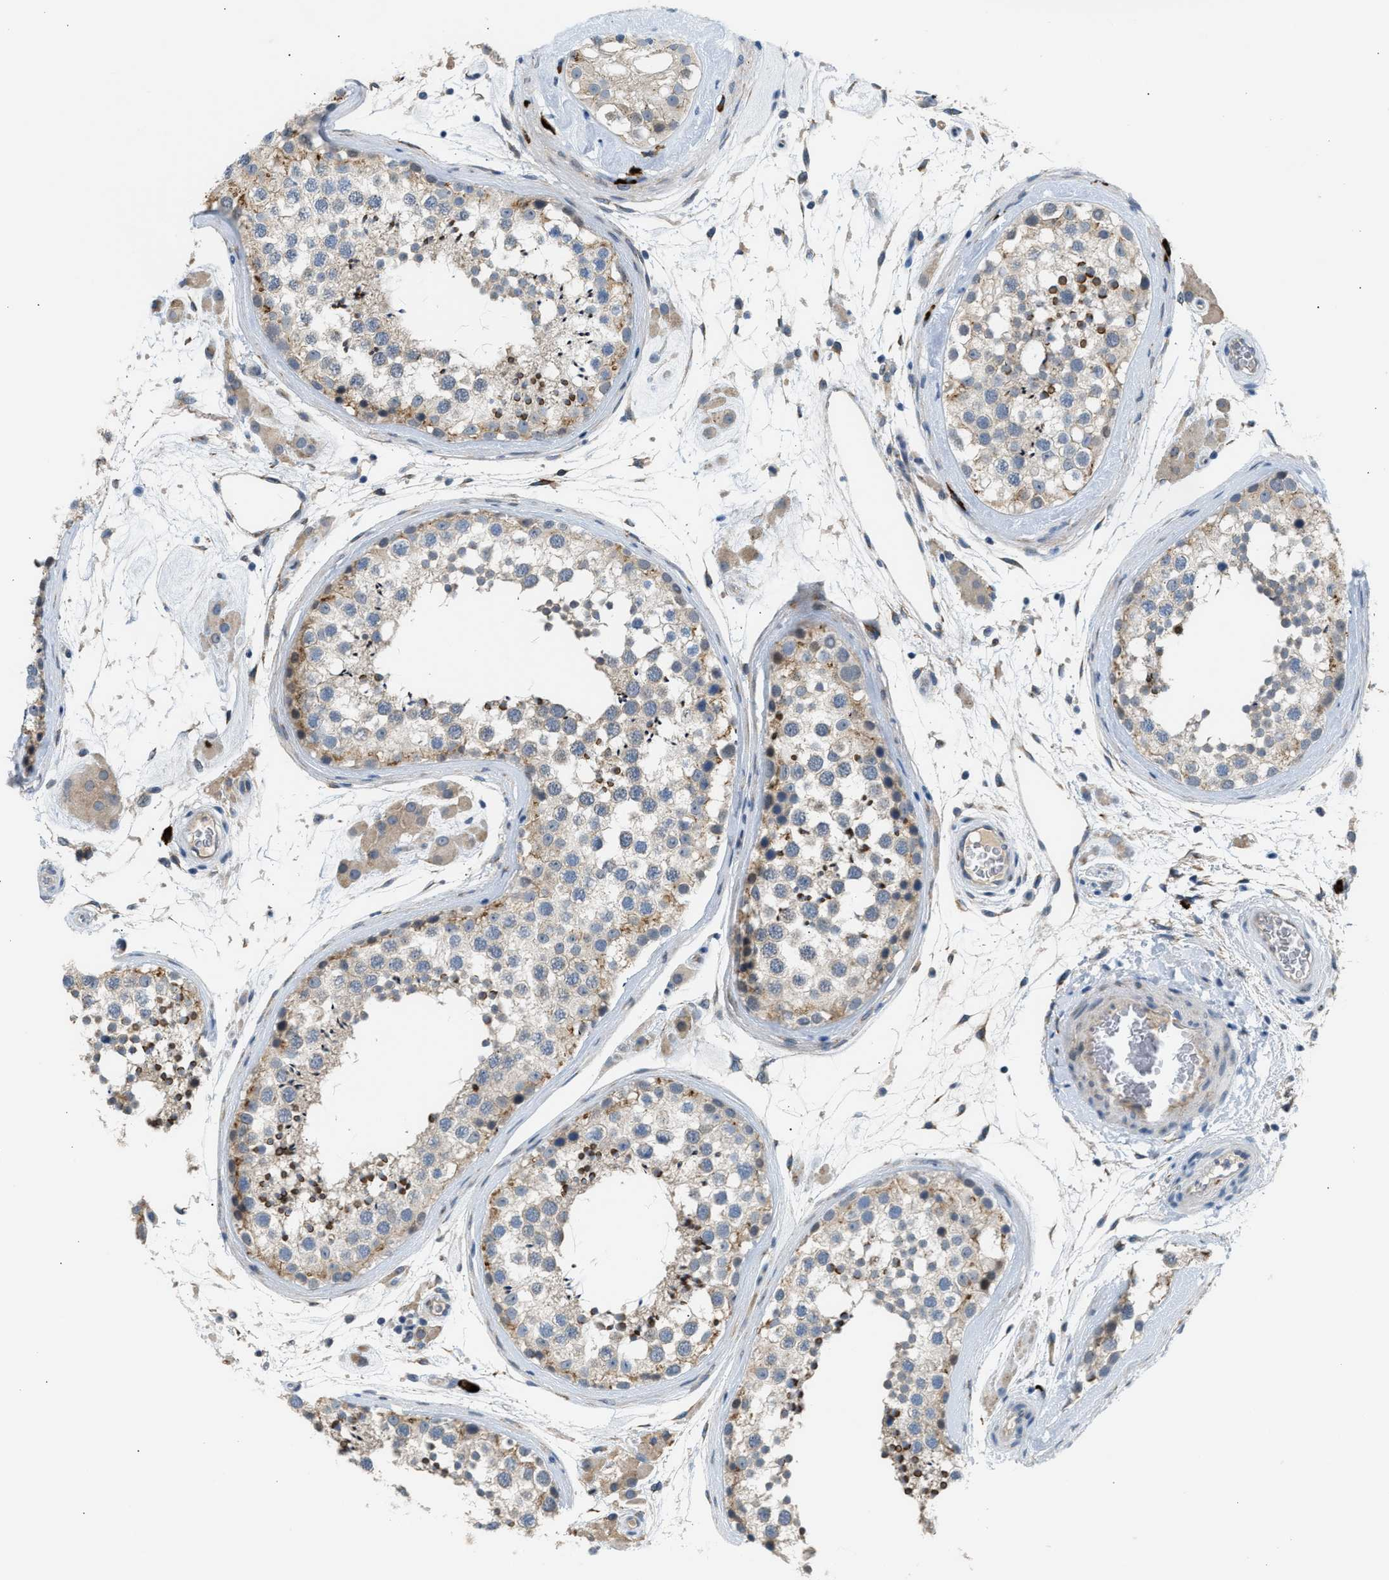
{"staining": {"intensity": "strong", "quantity": "<25%", "location": "cytoplasmic/membranous"}, "tissue": "testis", "cell_type": "Cells in seminiferous ducts", "image_type": "normal", "snomed": [{"axis": "morphology", "description": "Normal tissue, NOS"}, {"axis": "topography", "description": "Testis"}], "caption": "Unremarkable testis displays strong cytoplasmic/membranous staining in approximately <25% of cells in seminiferous ducts, visualized by immunohistochemistry.", "gene": "KCNC2", "patient": {"sex": "male", "age": 46}}